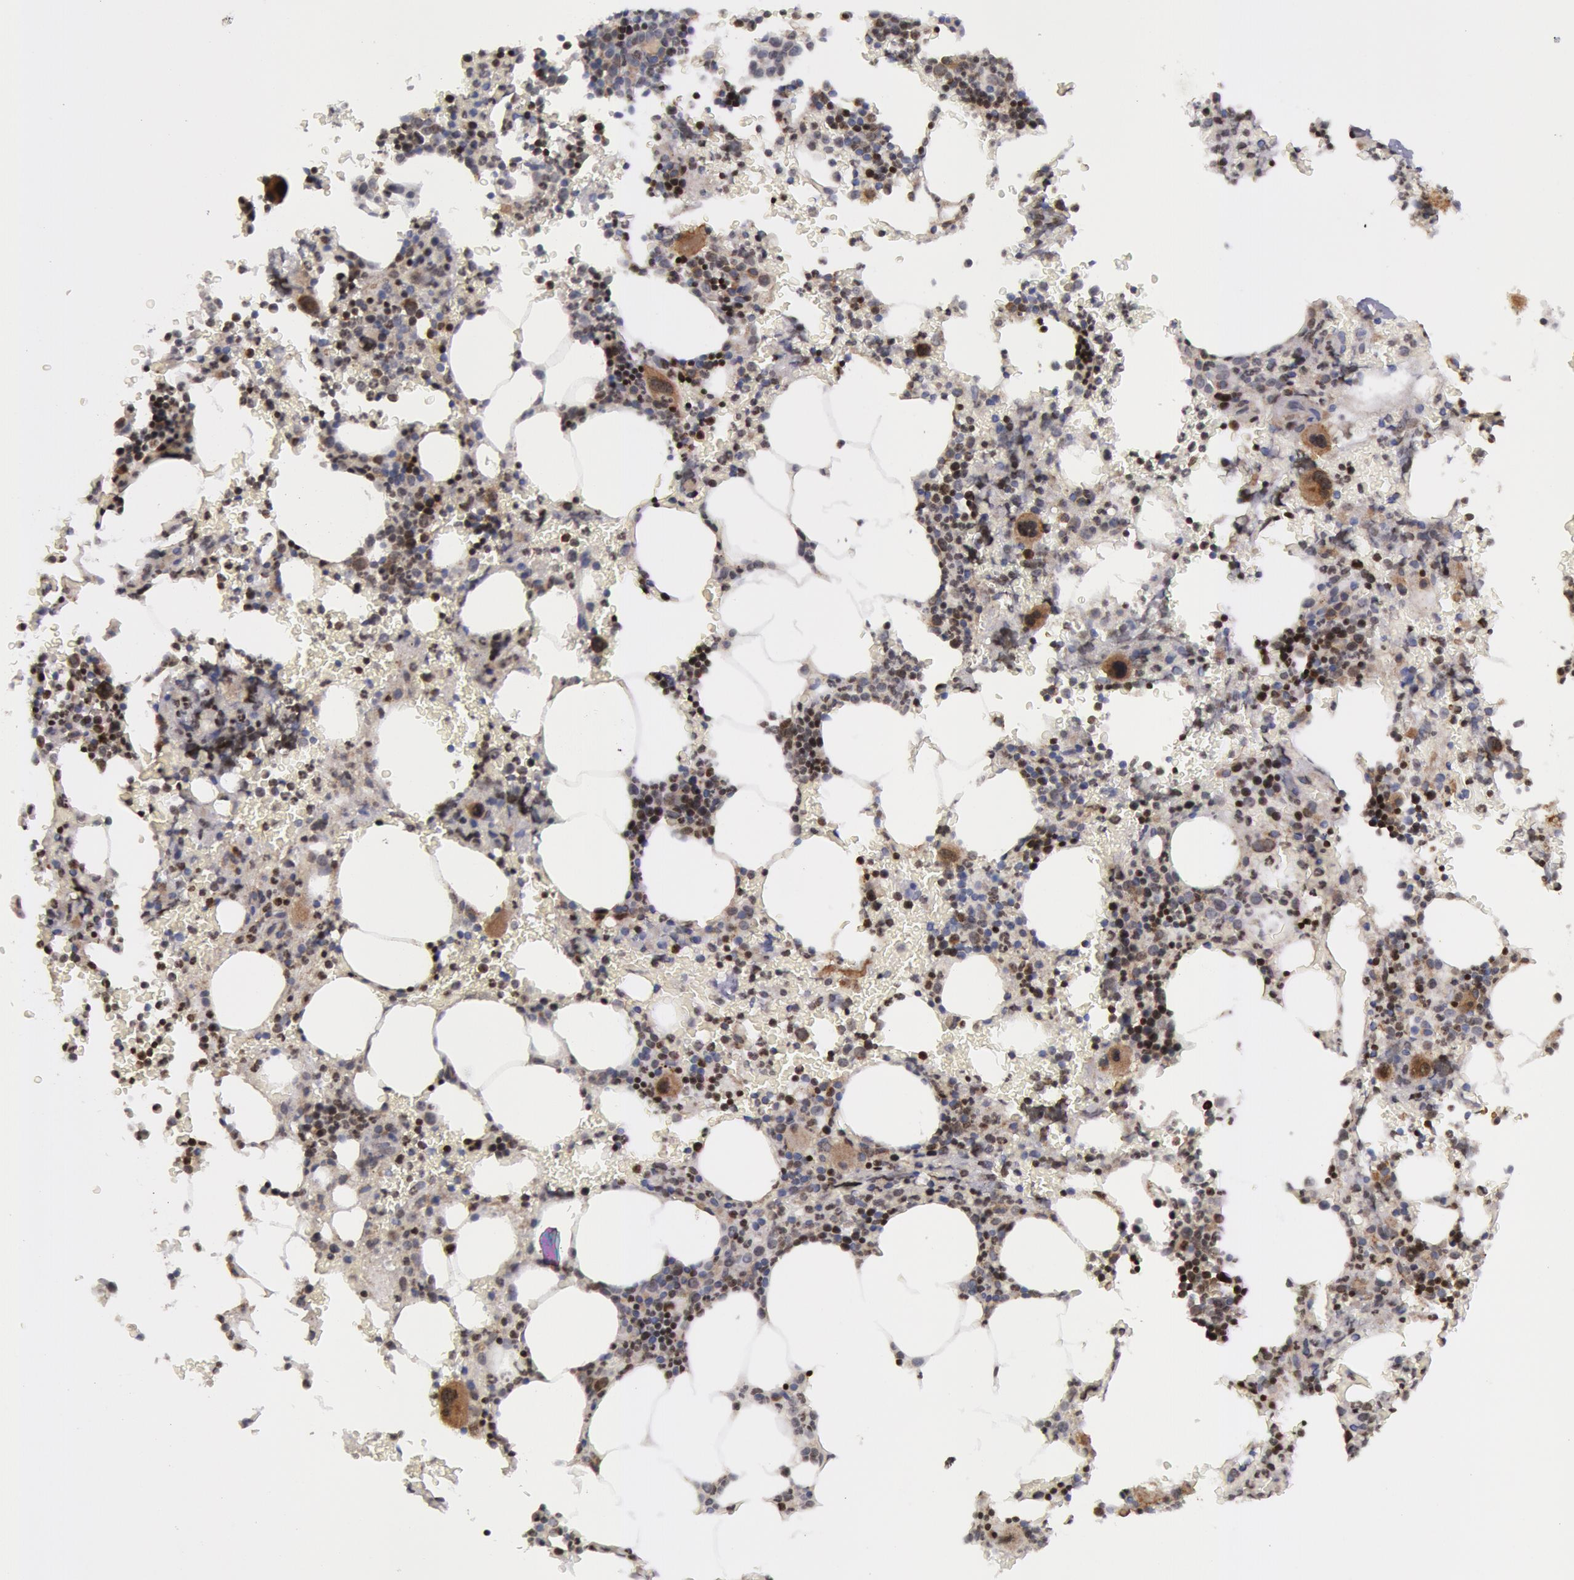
{"staining": {"intensity": "moderate", "quantity": "25%-75%", "location": "cytoplasmic/membranous,nuclear"}, "tissue": "bone marrow", "cell_type": "Hematopoietic cells", "image_type": "normal", "snomed": [{"axis": "morphology", "description": "Normal tissue, NOS"}, {"axis": "topography", "description": "Bone marrow"}], "caption": "A micrograph of human bone marrow stained for a protein reveals moderate cytoplasmic/membranous,nuclear brown staining in hematopoietic cells. (DAB (3,3'-diaminobenzidine) IHC, brown staining for protein, blue staining for nuclei).", "gene": "ERBB2", "patient": {"sex": "female", "age": 88}}